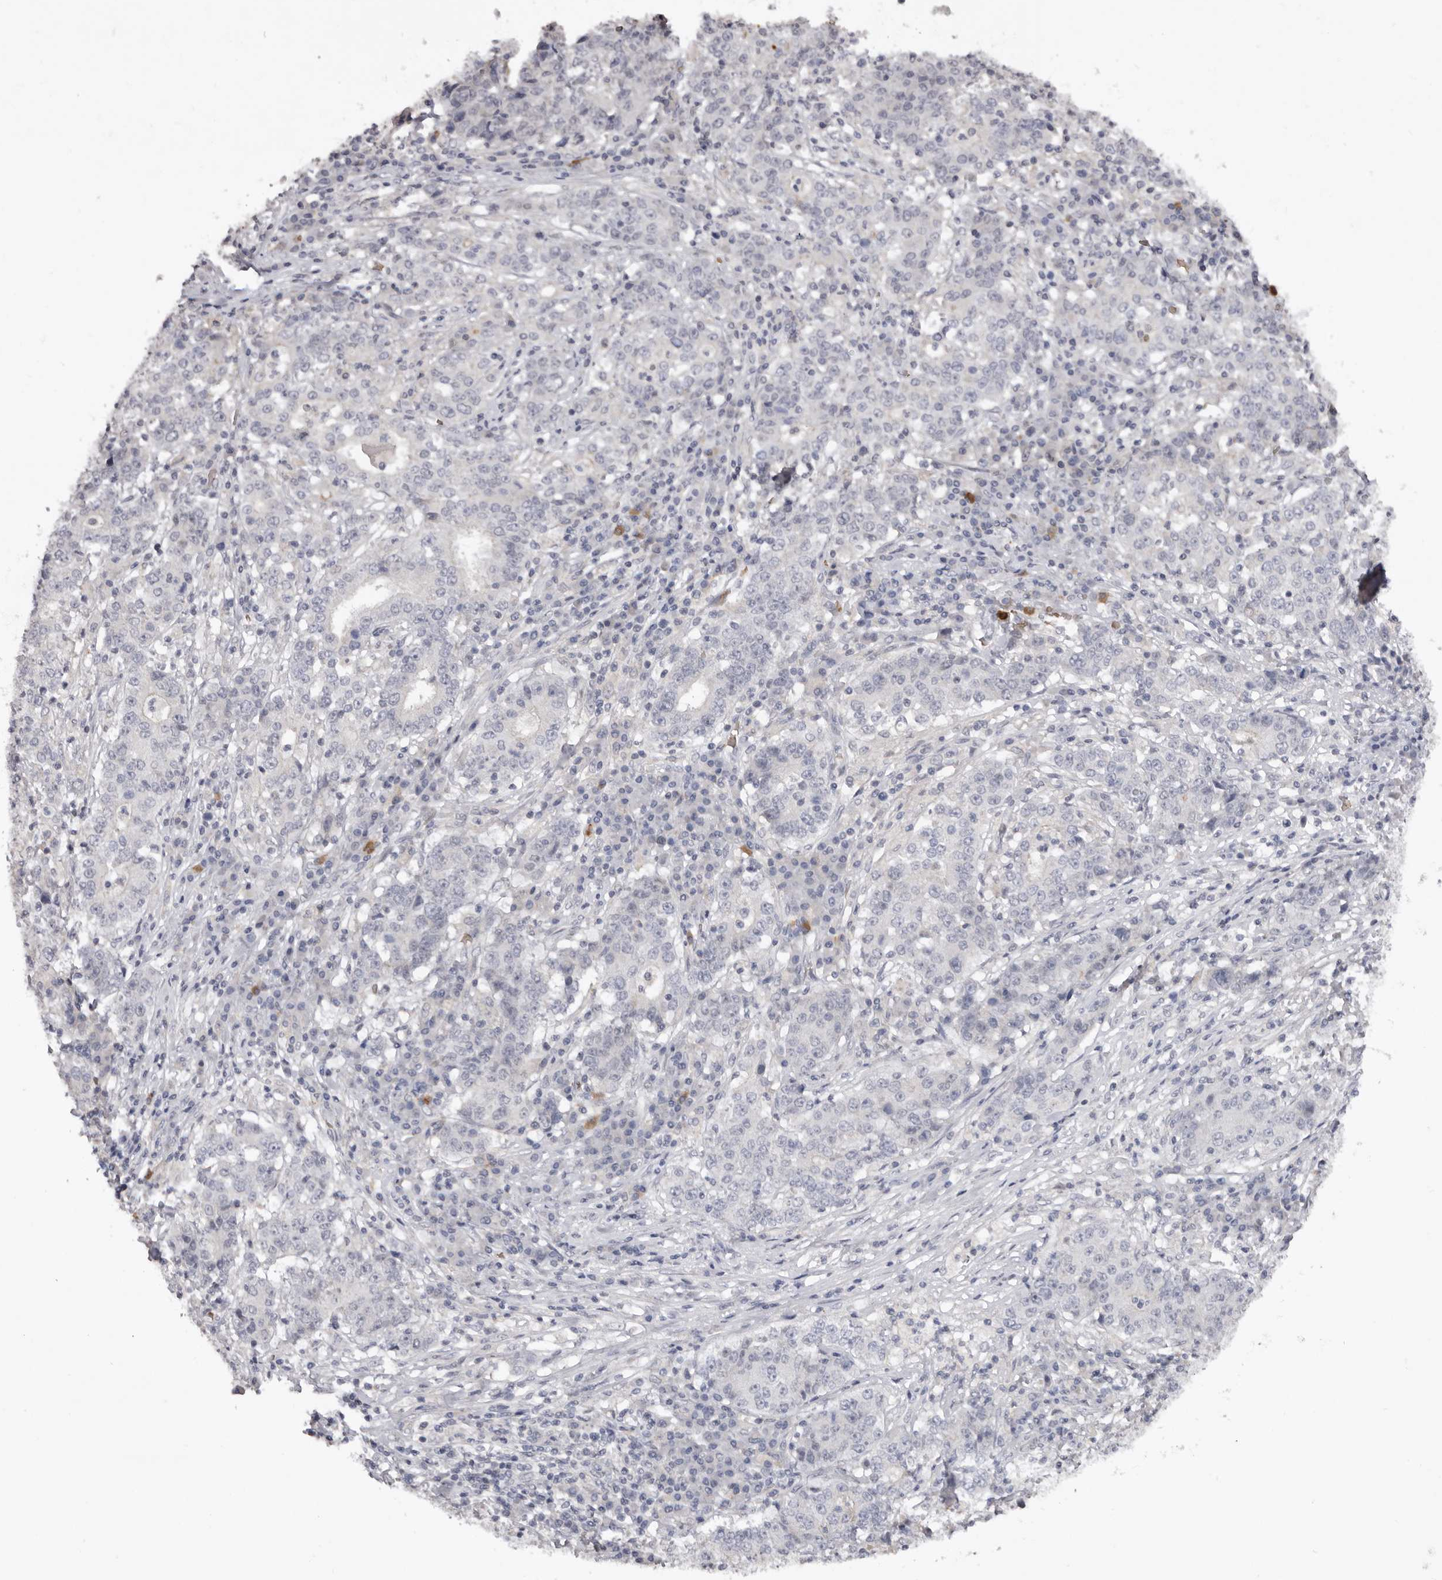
{"staining": {"intensity": "negative", "quantity": "none", "location": "none"}, "tissue": "stomach cancer", "cell_type": "Tumor cells", "image_type": "cancer", "snomed": [{"axis": "morphology", "description": "Adenocarcinoma, NOS"}, {"axis": "topography", "description": "Stomach"}], "caption": "An image of human stomach adenocarcinoma is negative for staining in tumor cells.", "gene": "TNR", "patient": {"sex": "male", "age": 59}}